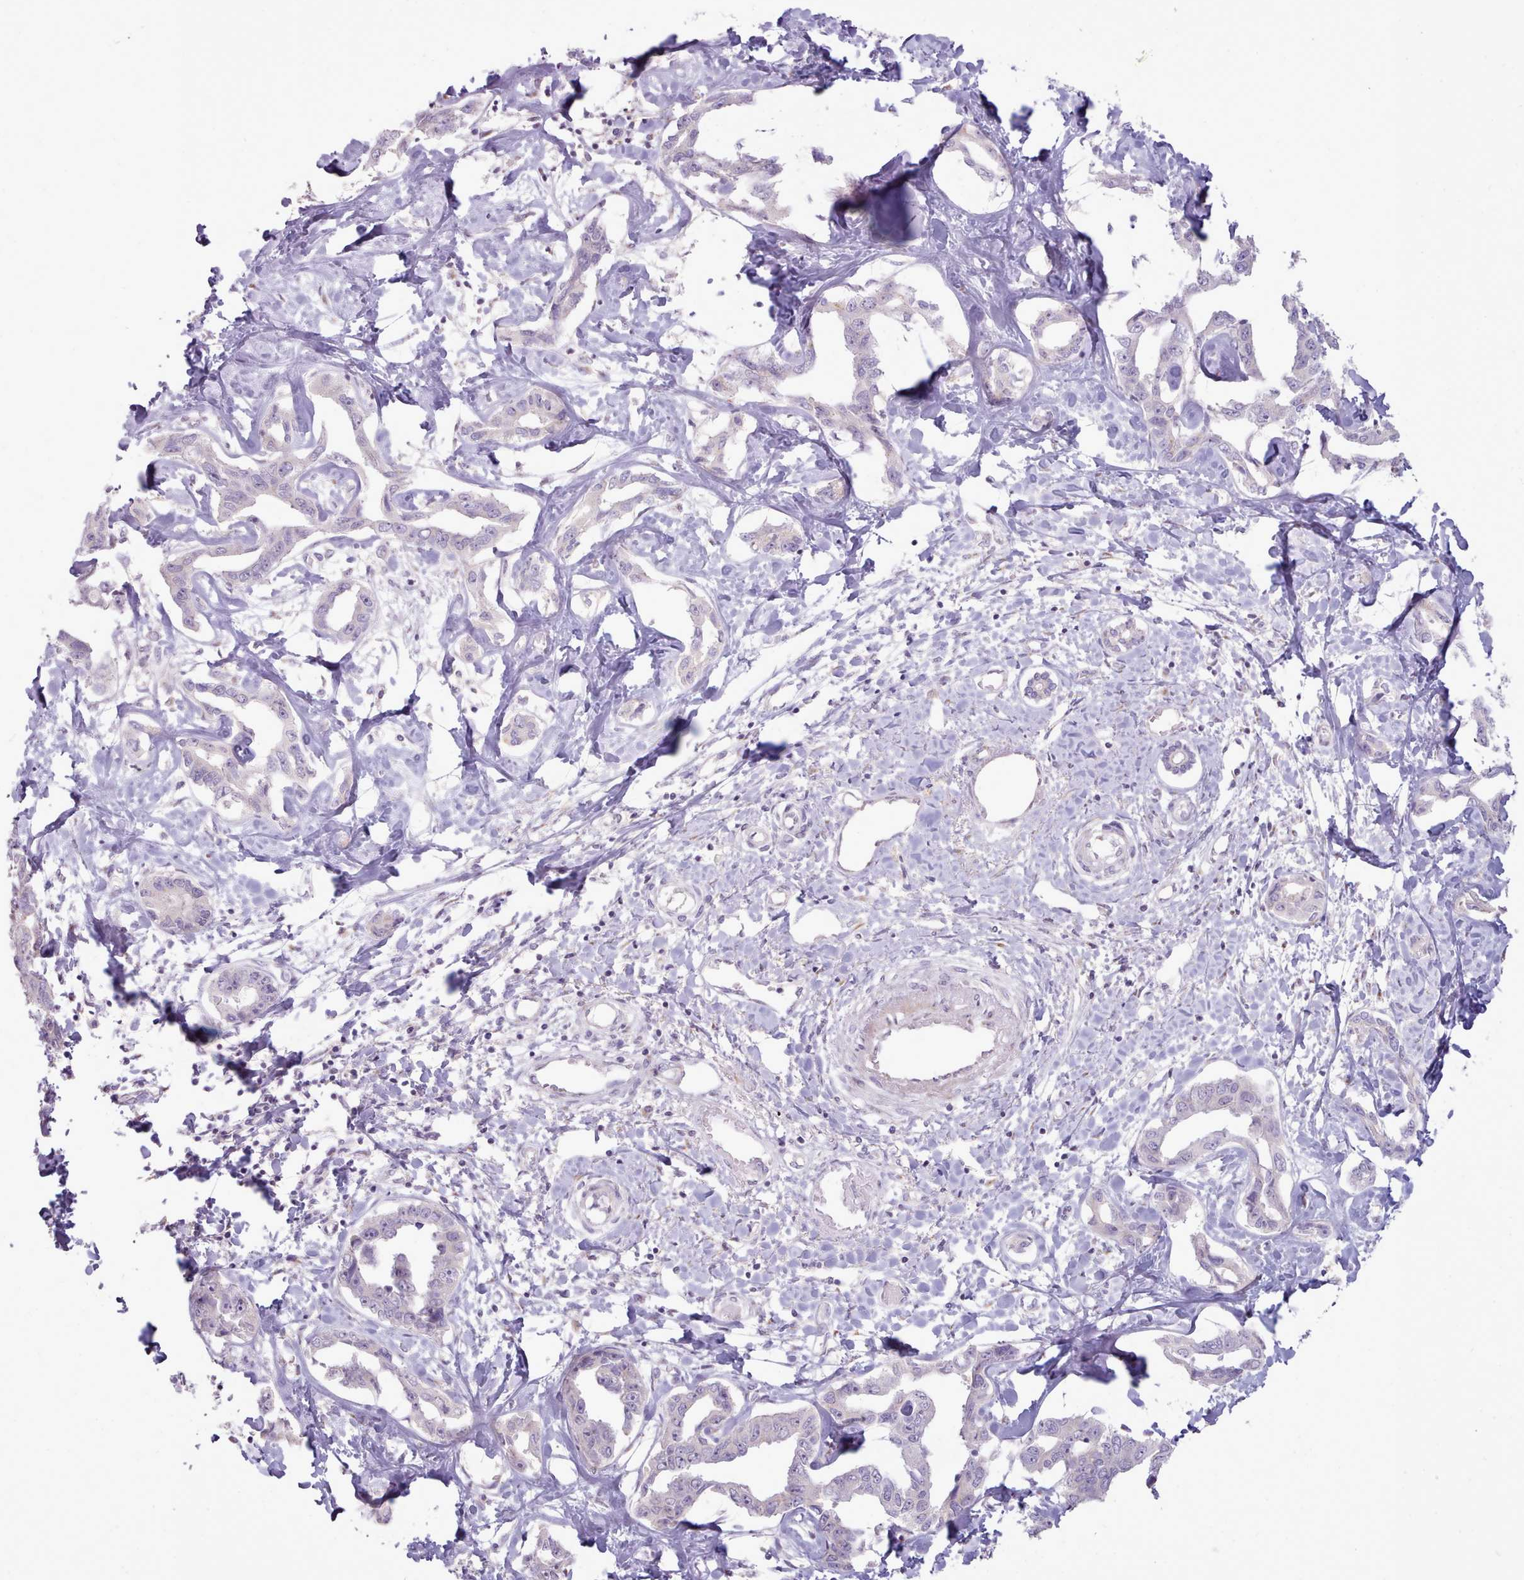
{"staining": {"intensity": "negative", "quantity": "none", "location": "none"}, "tissue": "liver cancer", "cell_type": "Tumor cells", "image_type": "cancer", "snomed": [{"axis": "morphology", "description": "Cholangiocarcinoma"}, {"axis": "topography", "description": "Liver"}], "caption": "DAB immunohistochemical staining of liver cancer shows no significant staining in tumor cells.", "gene": "PPP3R2", "patient": {"sex": "male", "age": 59}}